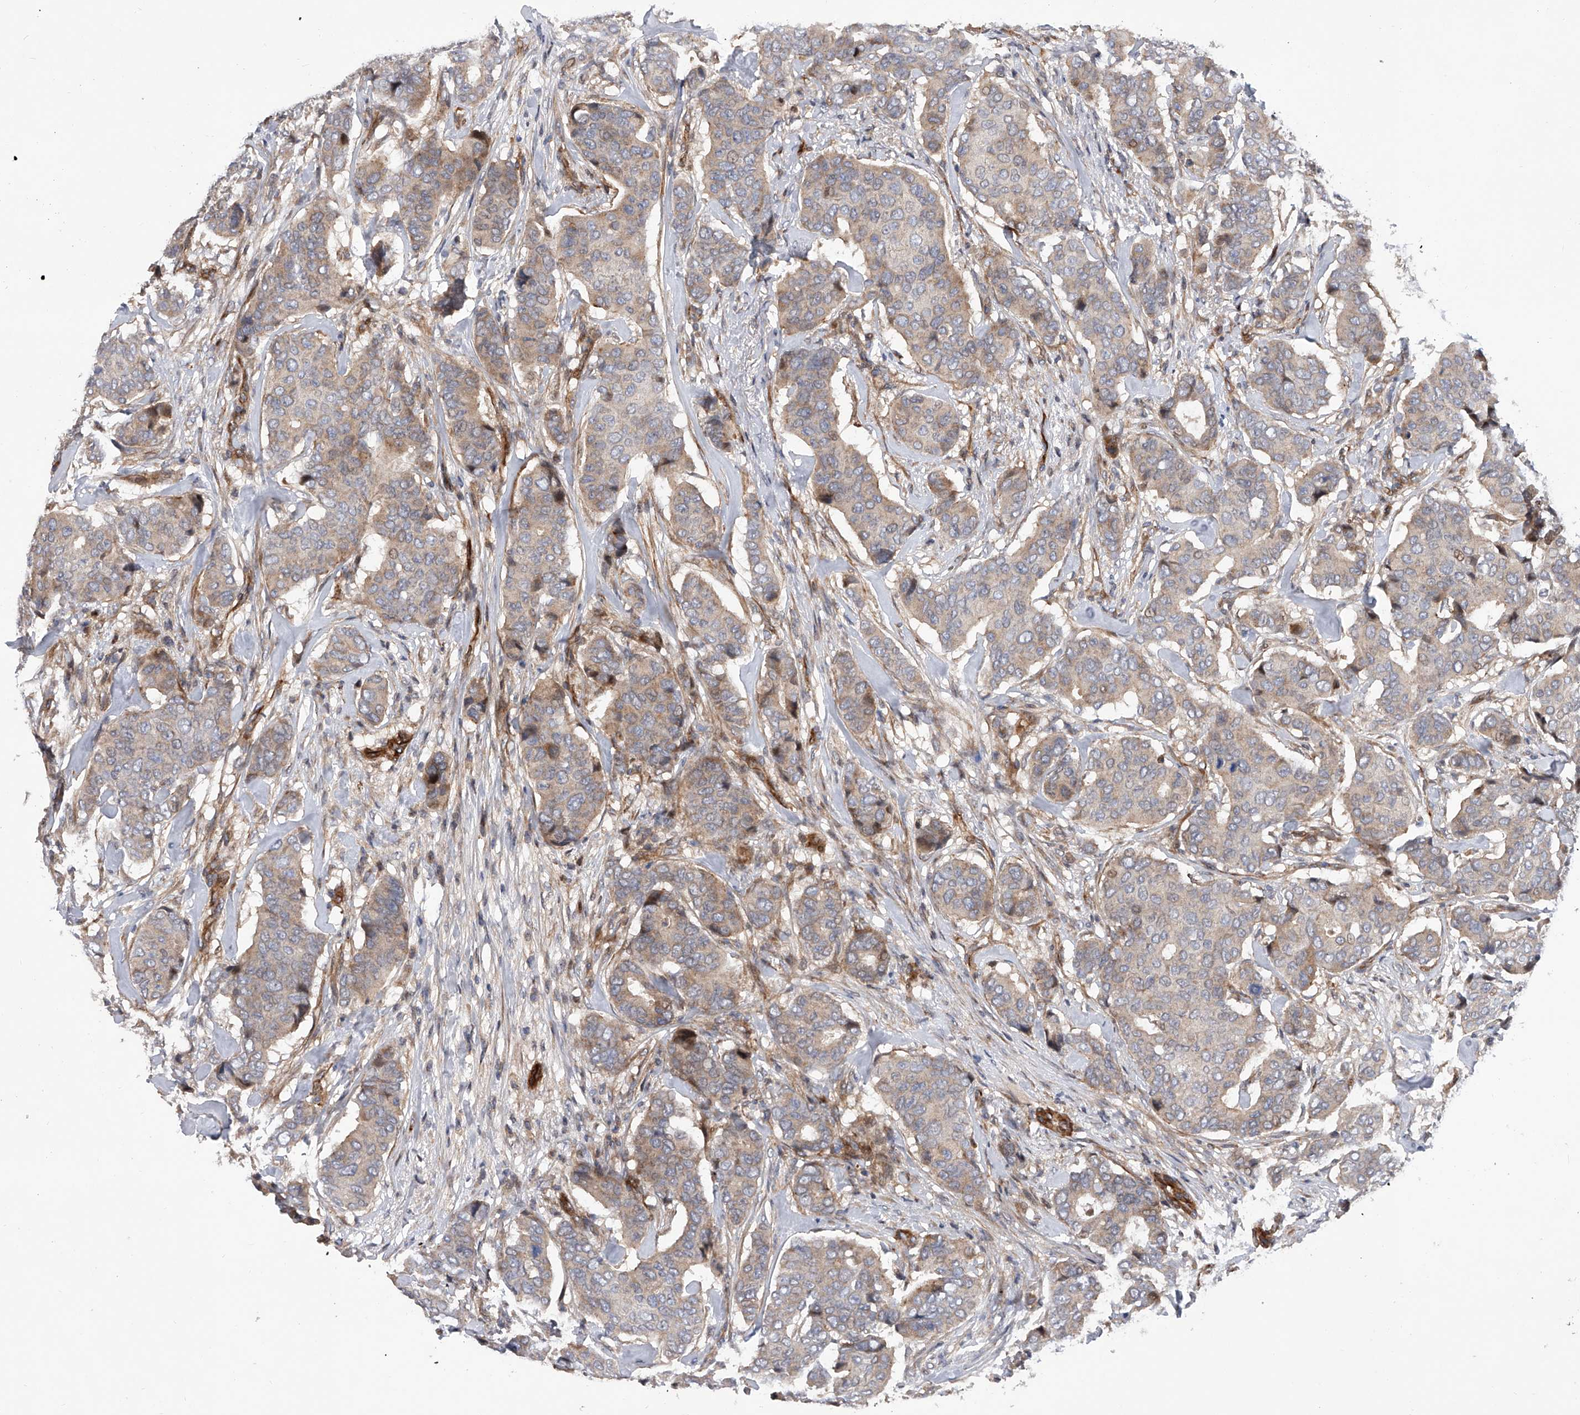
{"staining": {"intensity": "weak", "quantity": "25%-75%", "location": "cytoplasmic/membranous"}, "tissue": "breast cancer", "cell_type": "Tumor cells", "image_type": "cancer", "snomed": [{"axis": "morphology", "description": "Duct carcinoma"}, {"axis": "topography", "description": "Breast"}], "caption": "Immunohistochemistry (IHC) of breast cancer (infiltrating ductal carcinoma) demonstrates low levels of weak cytoplasmic/membranous expression in approximately 25%-75% of tumor cells.", "gene": "PDSS2", "patient": {"sex": "female", "age": 75}}